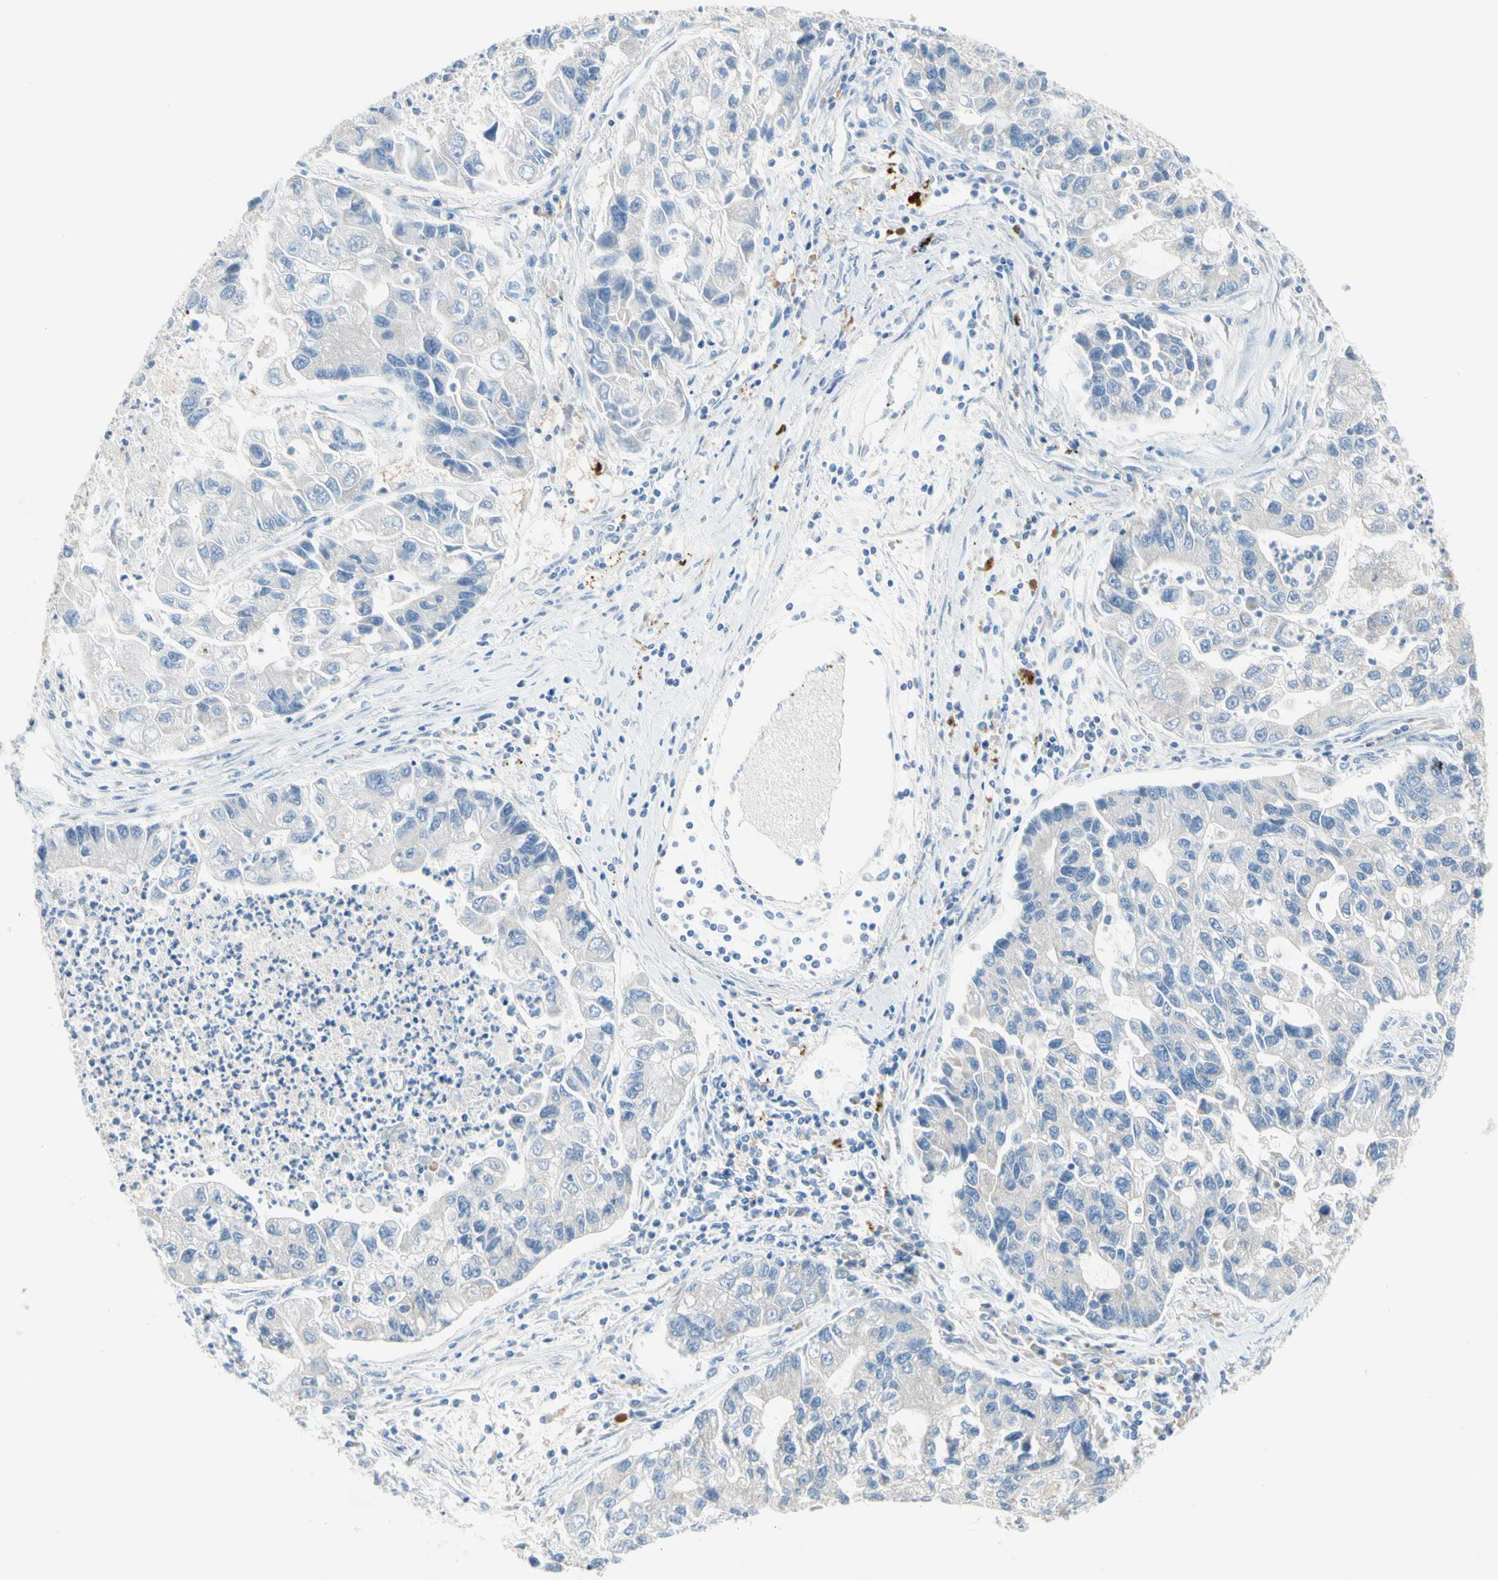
{"staining": {"intensity": "negative", "quantity": "none", "location": "none"}, "tissue": "lung cancer", "cell_type": "Tumor cells", "image_type": "cancer", "snomed": [{"axis": "morphology", "description": "Adenocarcinoma, NOS"}, {"axis": "topography", "description": "Lung"}], "caption": "A high-resolution photomicrograph shows IHC staining of adenocarcinoma (lung), which exhibits no significant positivity in tumor cells.", "gene": "MFF", "patient": {"sex": "female", "age": 51}}